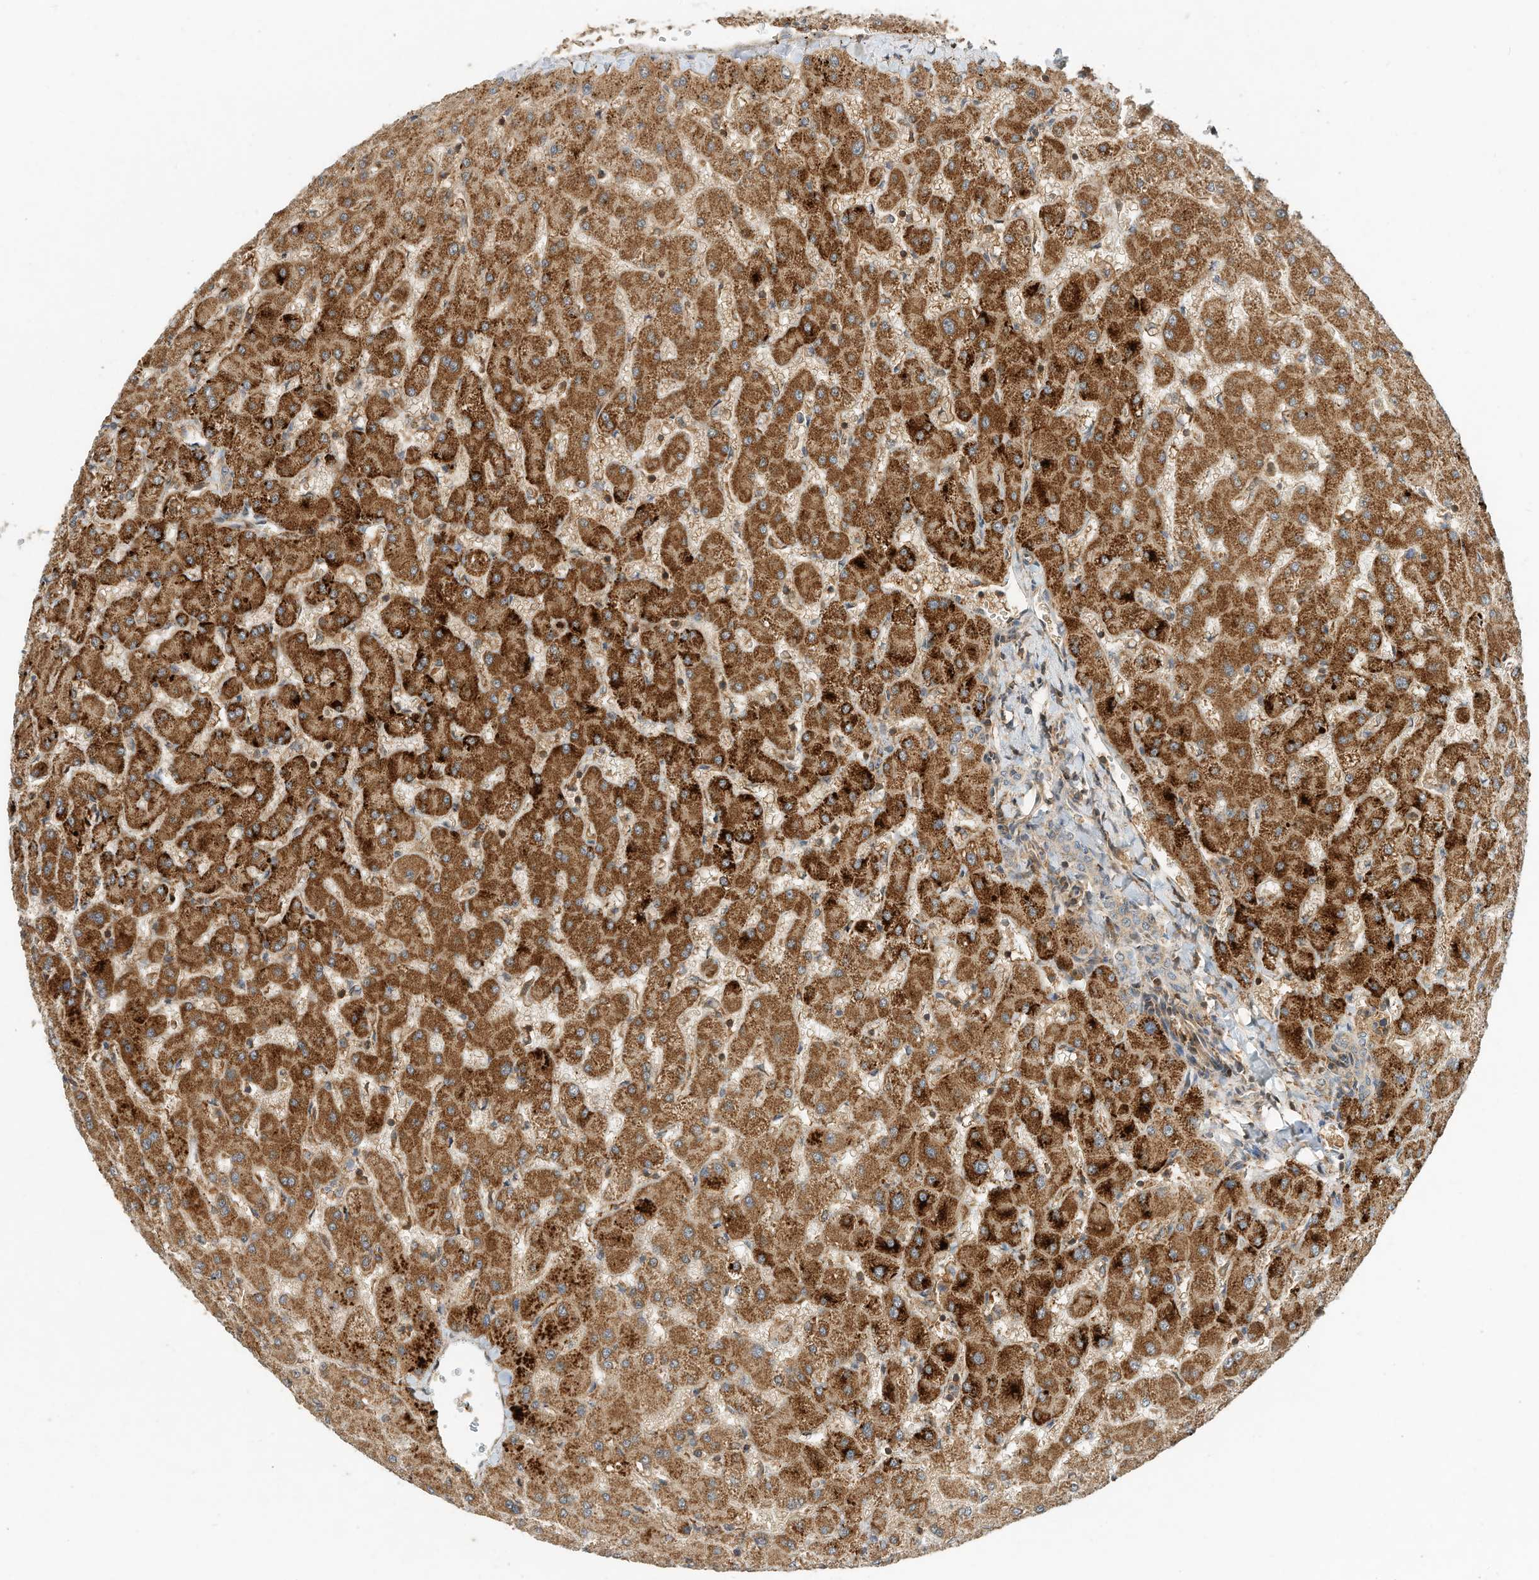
{"staining": {"intensity": "negative", "quantity": "none", "location": "none"}, "tissue": "liver", "cell_type": "Cholangiocytes", "image_type": "normal", "snomed": [{"axis": "morphology", "description": "Normal tissue, NOS"}, {"axis": "topography", "description": "Liver"}], "caption": "The image shows no staining of cholangiocytes in normal liver. (DAB (3,3'-diaminobenzidine) immunohistochemistry visualized using brightfield microscopy, high magnification).", "gene": "CPAMD8", "patient": {"sex": "female", "age": 63}}